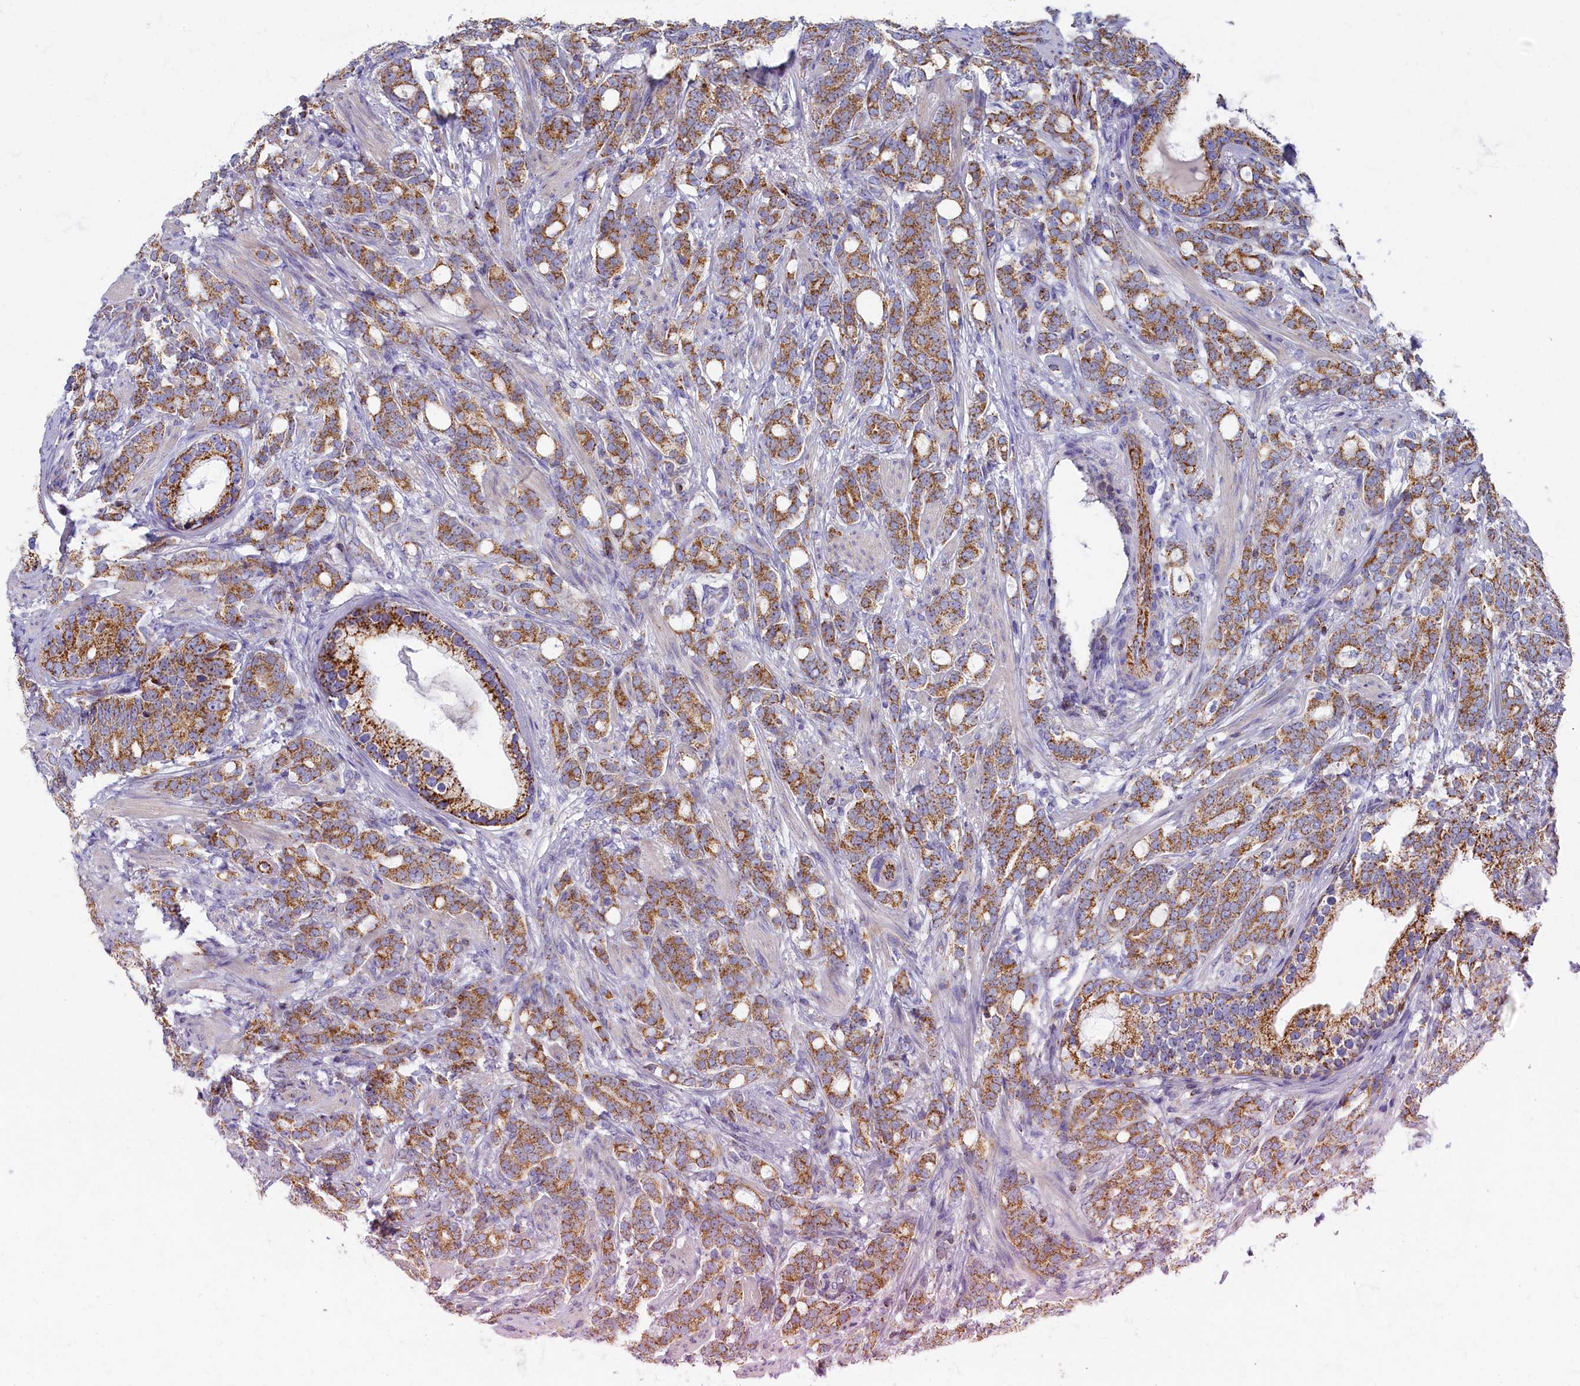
{"staining": {"intensity": "moderate", "quantity": ">75%", "location": "cytoplasmic/membranous"}, "tissue": "prostate cancer", "cell_type": "Tumor cells", "image_type": "cancer", "snomed": [{"axis": "morphology", "description": "Adenocarcinoma, Low grade"}, {"axis": "topography", "description": "Prostate"}], "caption": "Protein expression analysis of low-grade adenocarcinoma (prostate) demonstrates moderate cytoplasmic/membranous expression in approximately >75% of tumor cells.", "gene": "OCIAD2", "patient": {"sex": "male", "age": 71}}